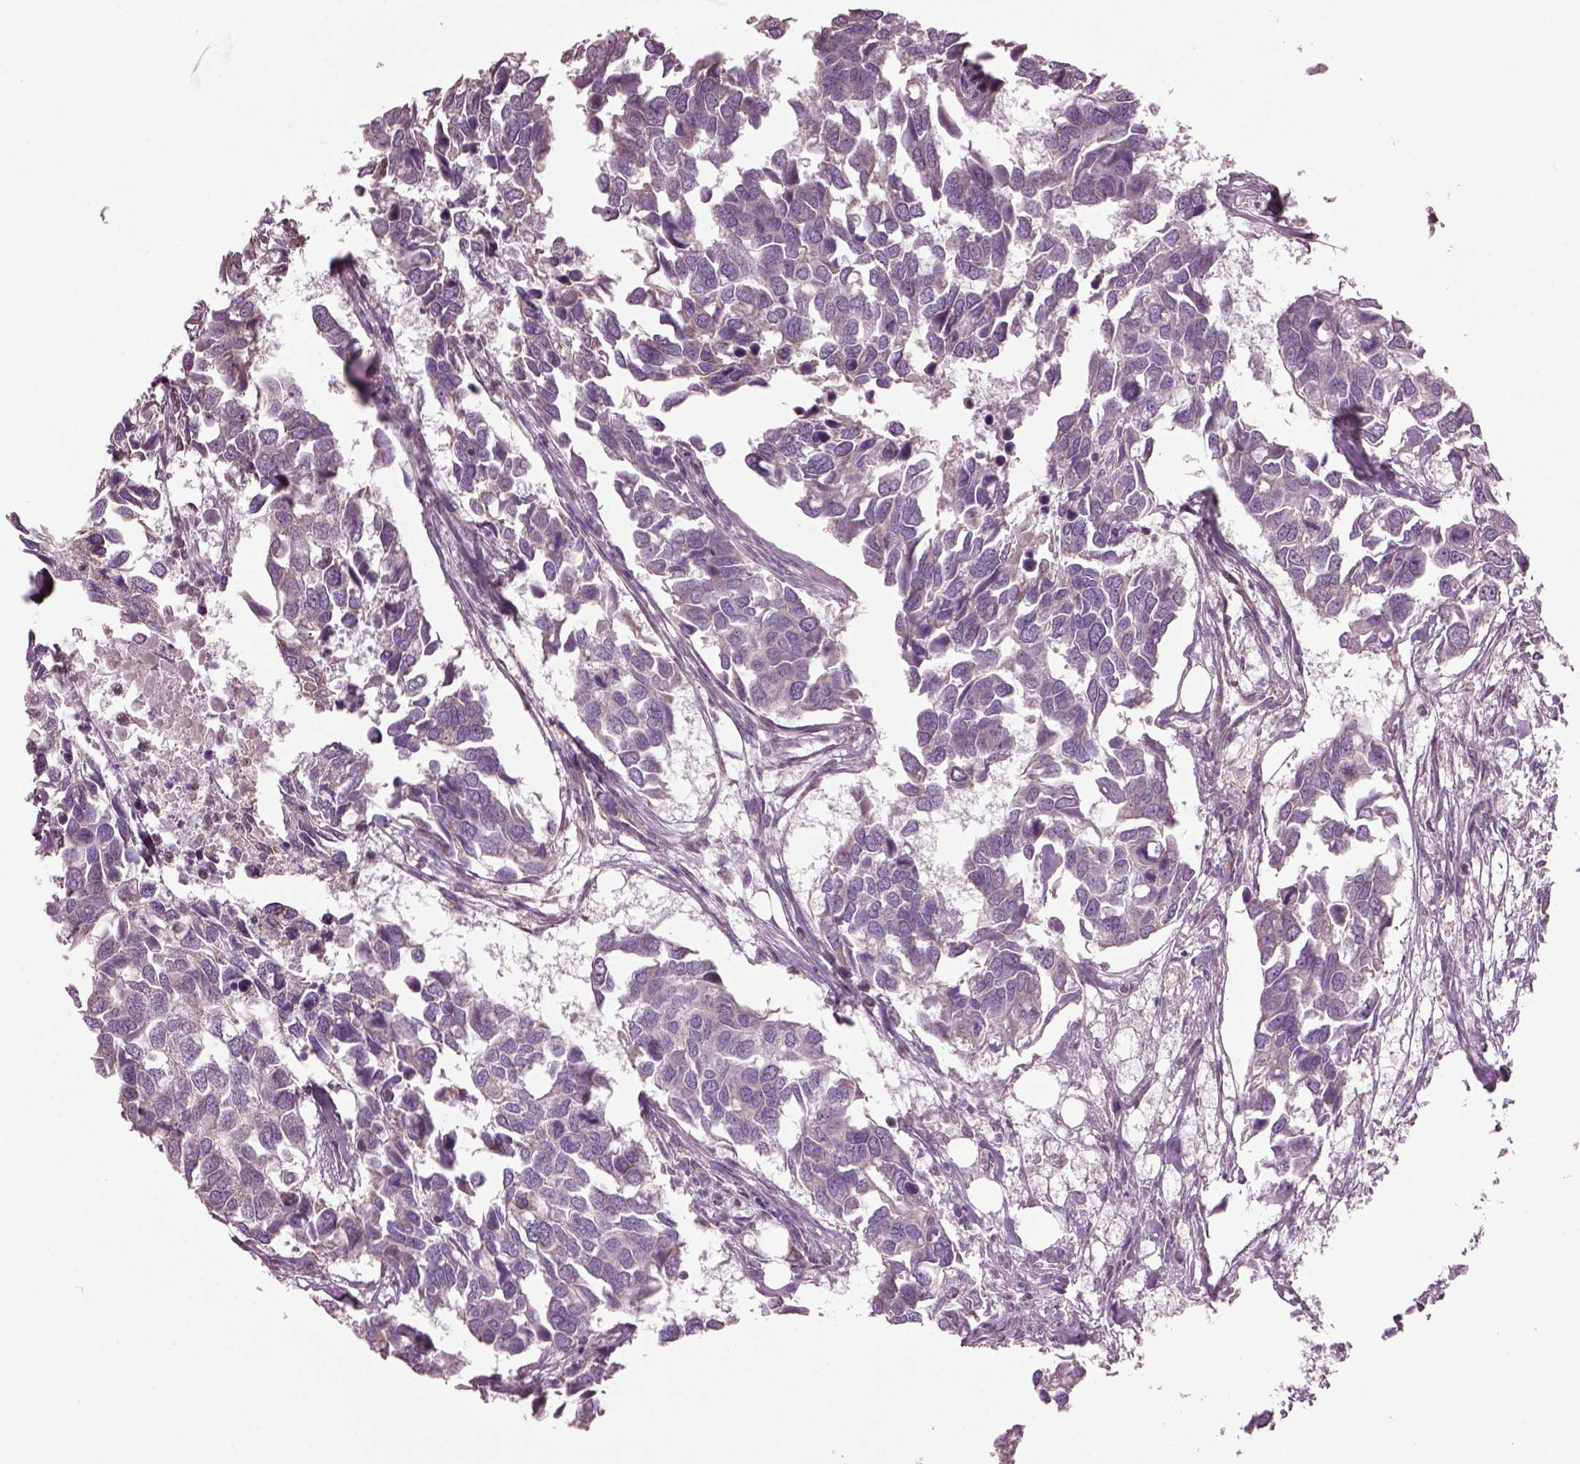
{"staining": {"intensity": "negative", "quantity": "none", "location": "none"}, "tissue": "breast cancer", "cell_type": "Tumor cells", "image_type": "cancer", "snomed": [{"axis": "morphology", "description": "Duct carcinoma"}, {"axis": "topography", "description": "Breast"}], "caption": "Tumor cells show no significant expression in breast intraductal carcinoma.", "gene": "SPATA7", "patient": {"sex": "female", "age": 83}}